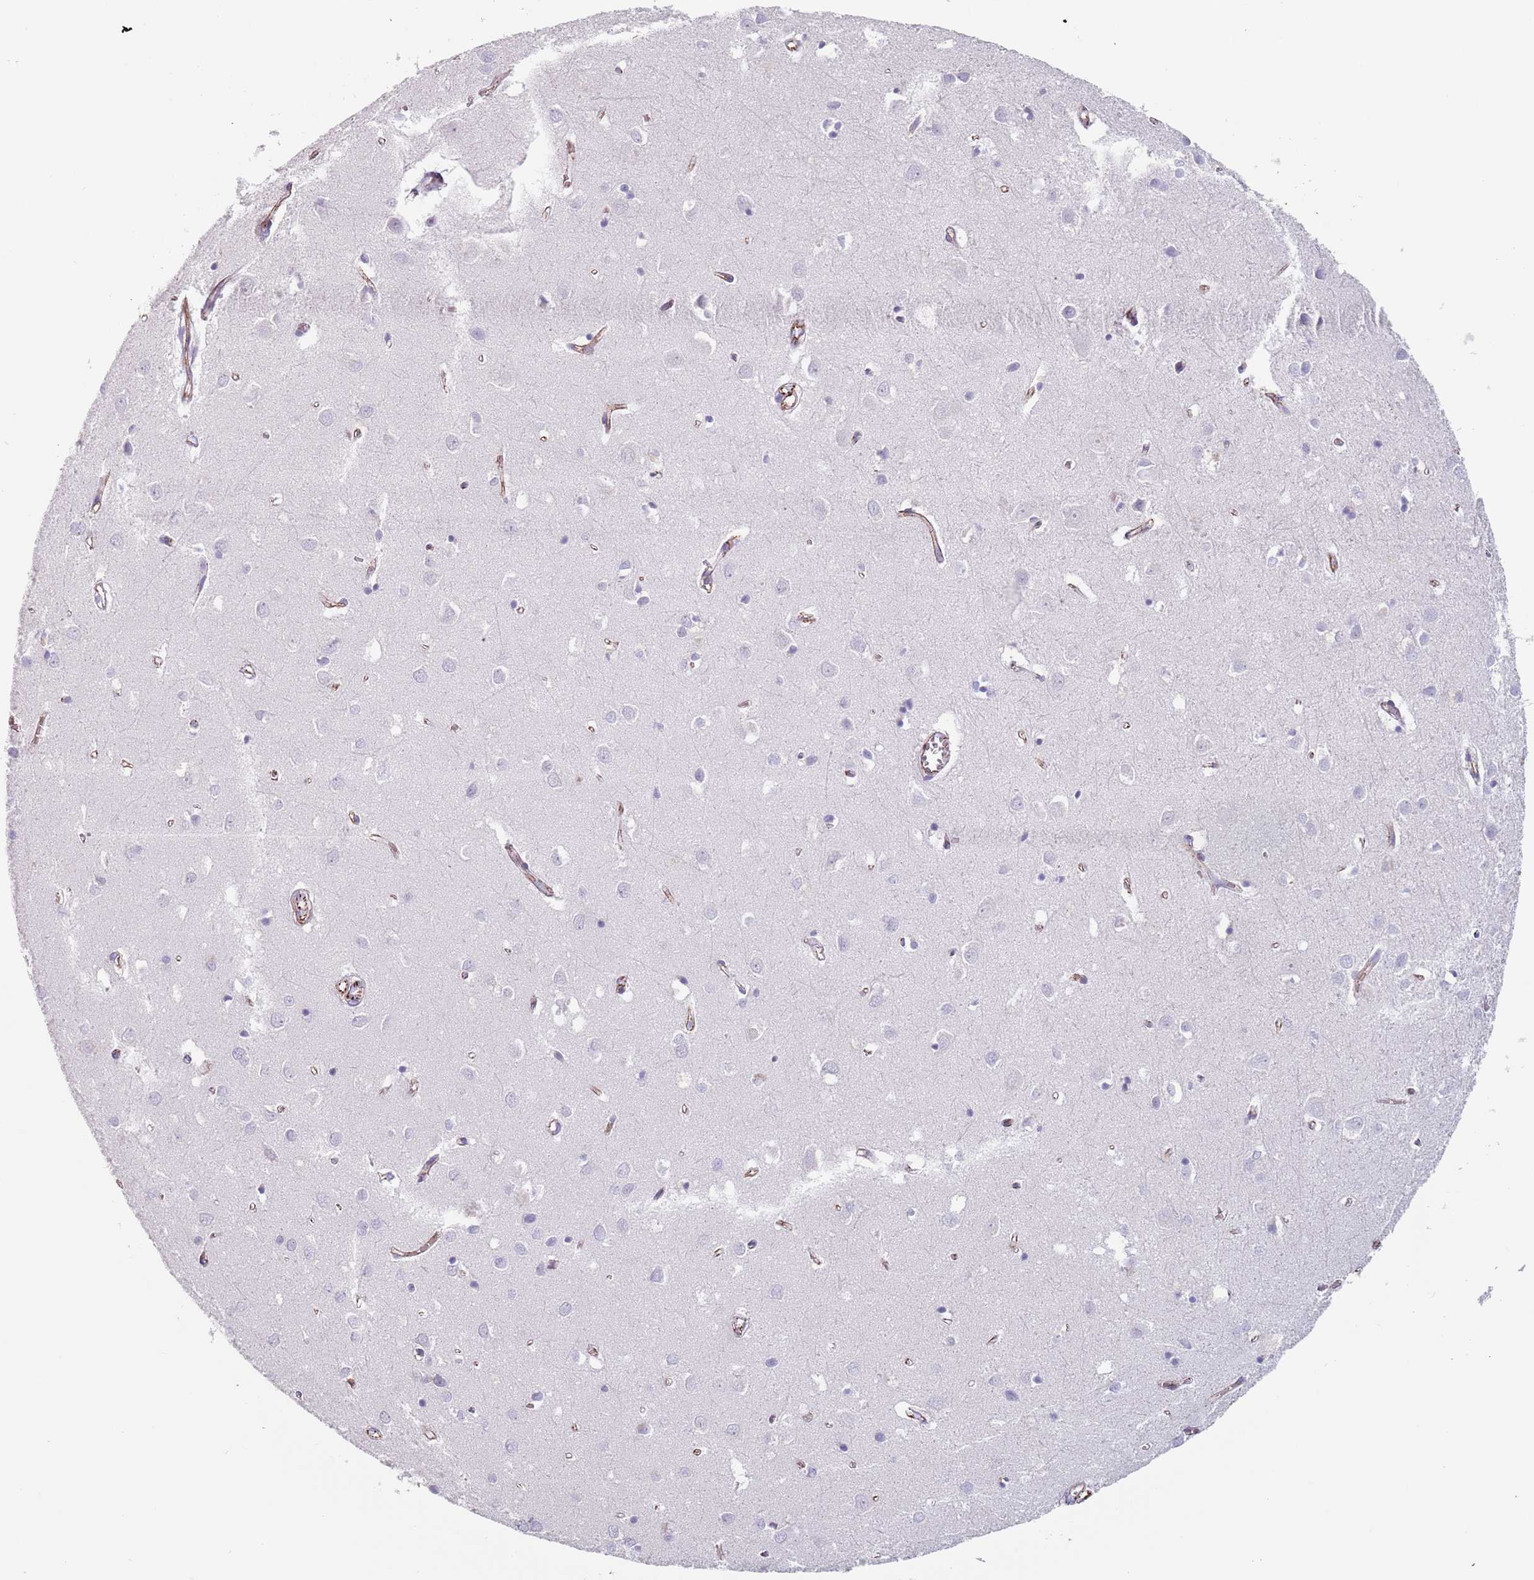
{"staining": {"intensity": "moderate", "quantity": ">75%", "location": "cytoplasmic/membranous"}, "tissue": "cerebral cortex", "cell_type": "Endothelial cells", "image_type": "normal", "snomed": [{"axis": "morphology", "description": "Normal tissue, NOS"}, {"axis": "topography", "description": "Cerebral cortex"}], "caption": "High-magnification brightfield microscopy of unremarkable cerebral cortex stained with DAB (brown) and counterstained with hematoxylin (blue). endothelial cells exhibit moderate cytoplasmic/membranous expression is identified in about>75% of cells.", "gene": "OR5A2", "patient": {"sex": "female", "age": 64}}